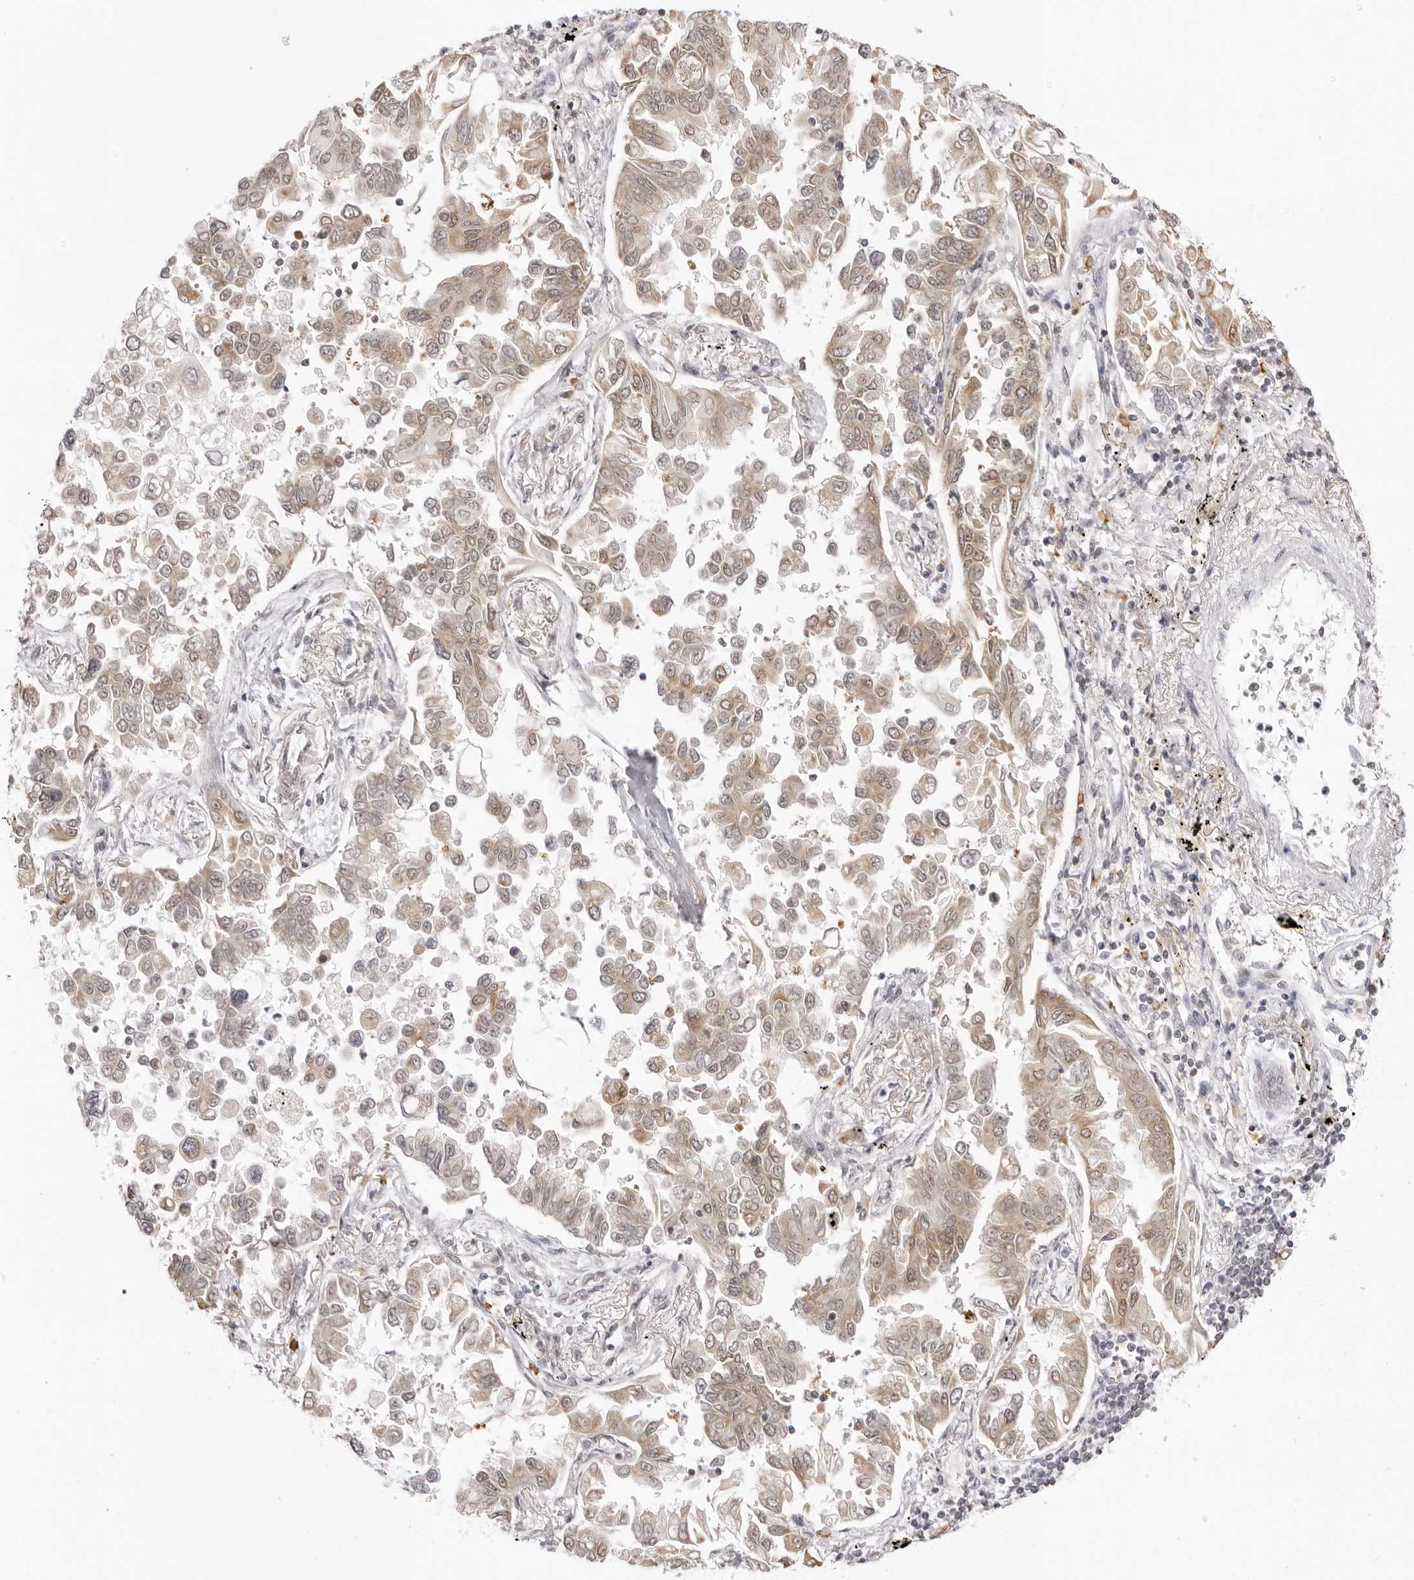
{"staining": {"intensity": "weak", "quantity": ">75%", "location": "cytoplasmic/membranous"}, "tissue": "lung cancer", "cell_type": "Tumor cells", "image_type": "cancer", "snomed": [{"axis": "morphology", "description": "Adenocarcinoma, NOS"}, {"axis": "topography", "description": "Lung"}], "caption": "Tumor cells reveal low levels of weak cytoplasmic/membranous expression in about >75% of cells in lung cancer.", "gene": "FDPS", "patient": {"sex": "female", "age": 67}}